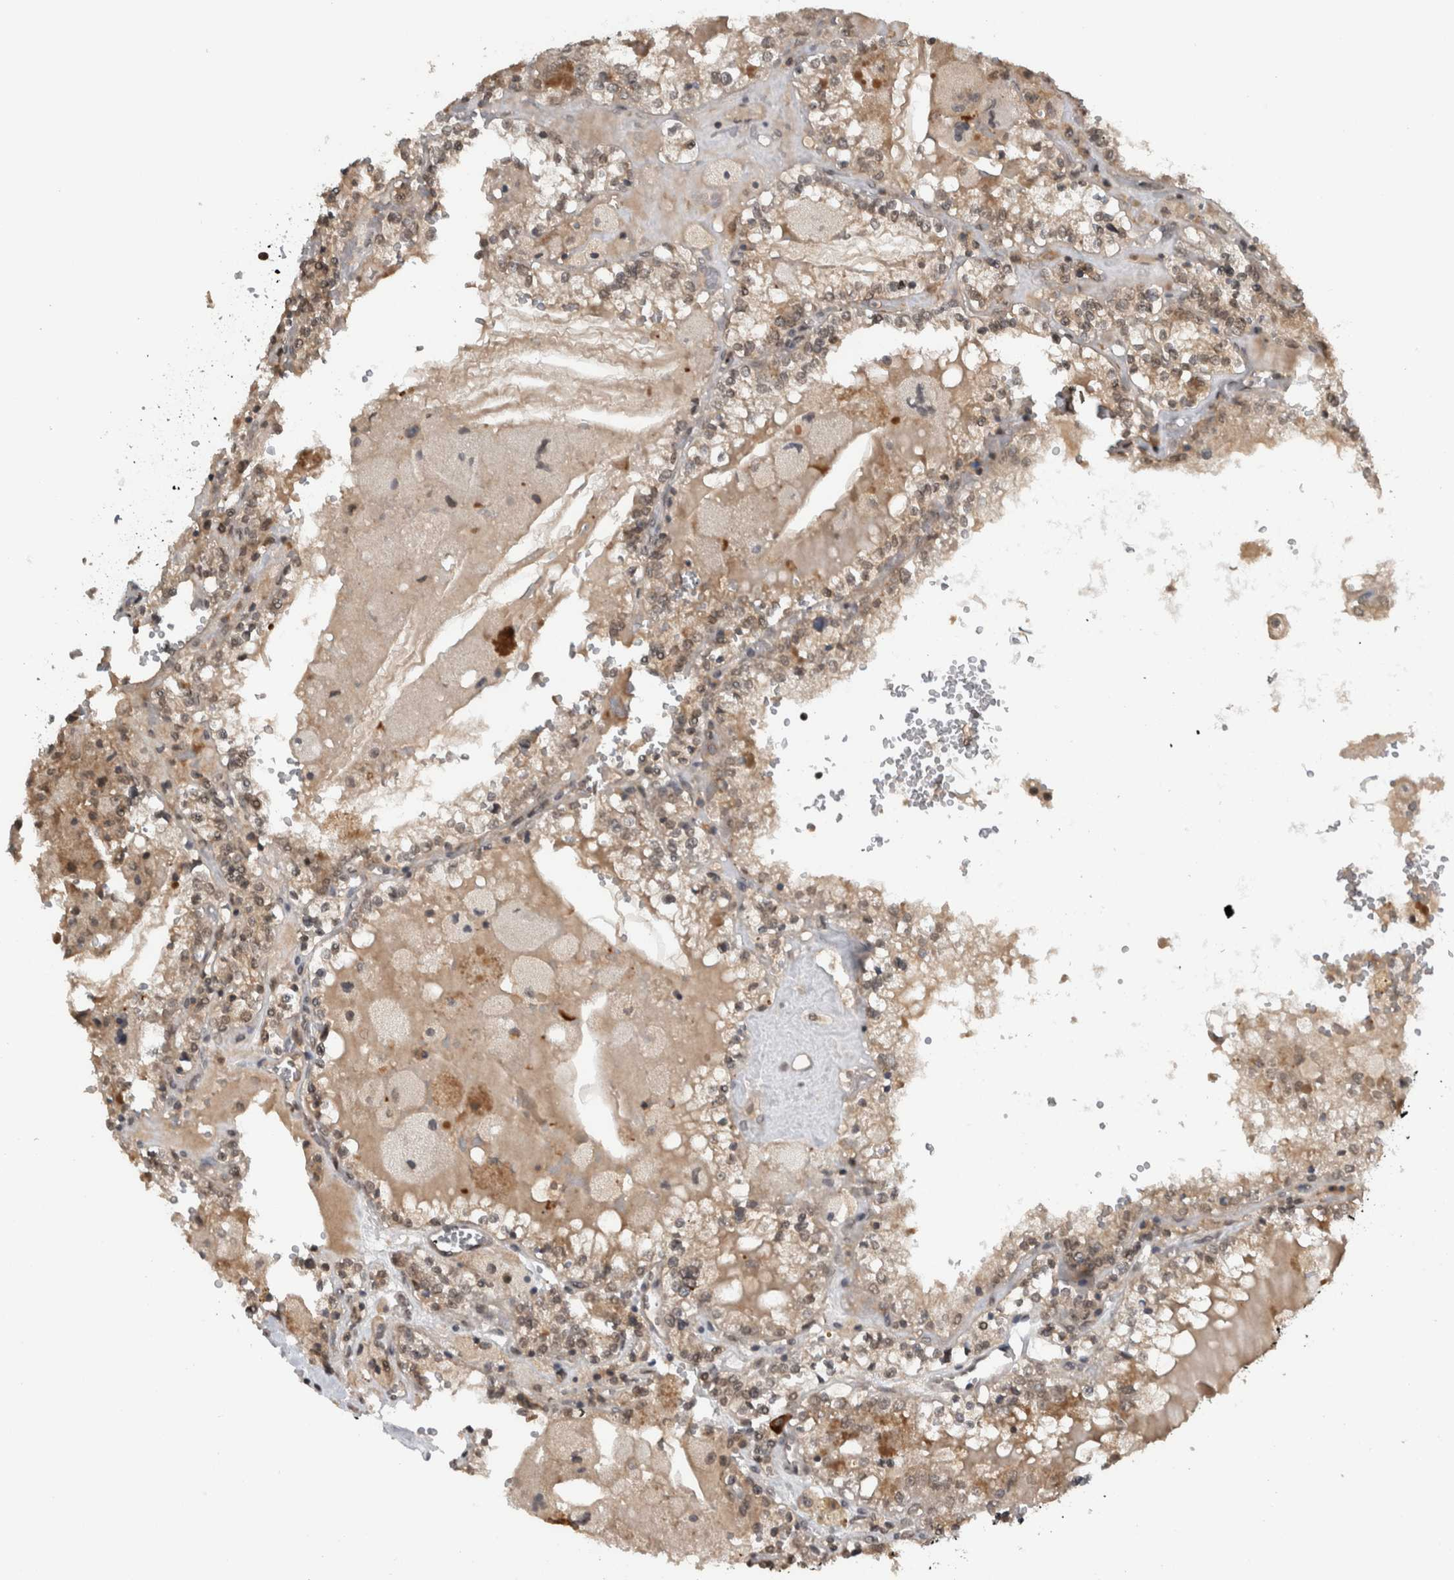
{"staining": {"intensity": "weak", "quantity": ">75%", "location": "cytoplasmic/membranous,nuclear"}, "tissue": "renal cancer", "cell_type": "Tumor cells", "image_type": "cancer", "snomed": [{"axis": "morphology", "description": "Adenocarcinoma, NOS"}, {"axis": "topography", "description": "Kidney"}], "caption": "This is a histology image of immunohistochemistry (IHC) staining of renal adenocarcinoma, which shows weak staining in the cytoplasmic/membranous and nuclear of tumor cells.", "gene": "SPAG7", "patient": {"sex": "female", "age": 56}}